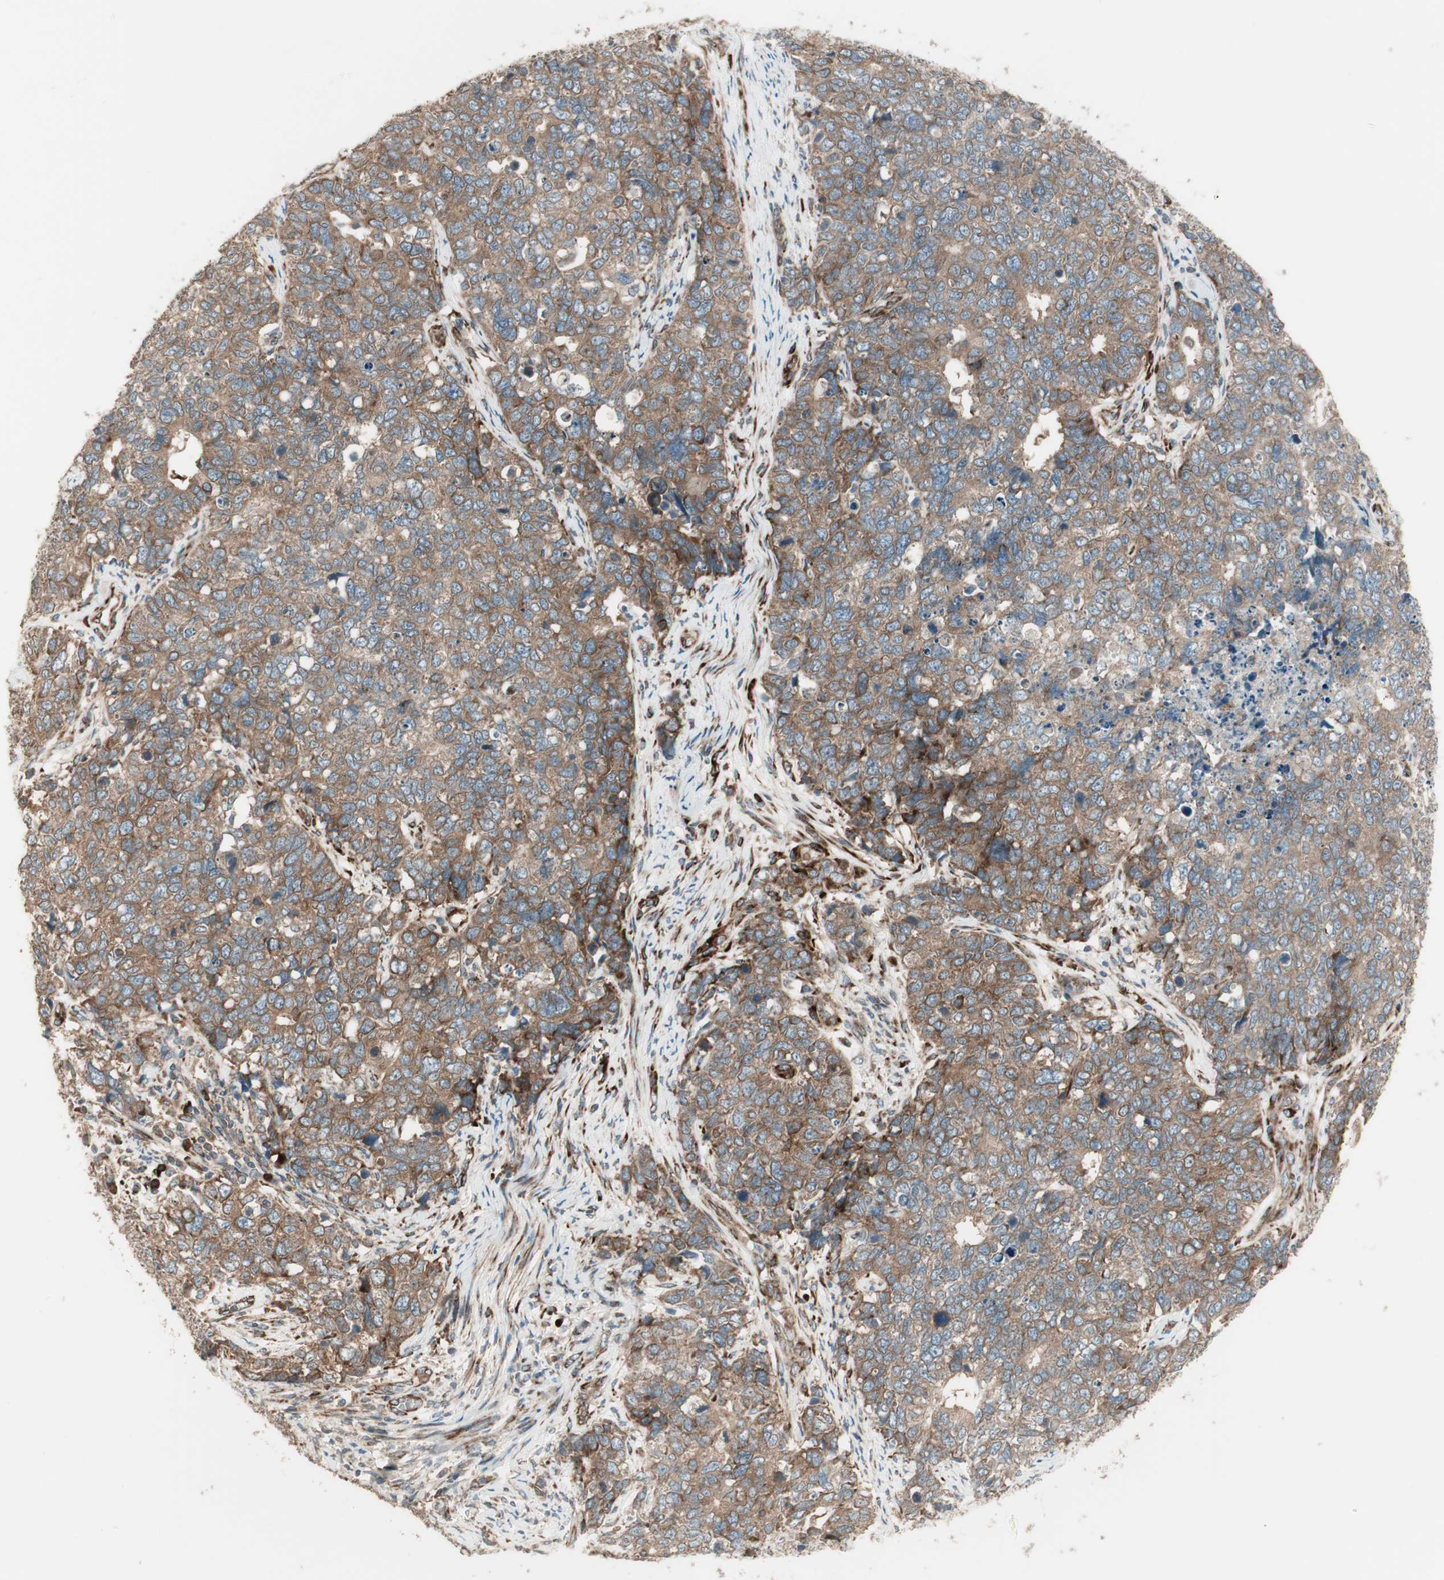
{"staining": {"intensity": "moderate", "quantity": ">75%", "location": "cytoplasmic/membranous"}, "tissue": "cervical cancer", "cell_type": "Tumor cells", "image_type": "cancer", "snomed": [{"axis": "morphology", "description": "Squamous cell carcinoma, NOS"}, {"axis": "topography", "description": "Cervix"}], "caption": "Immunohistochemistry (IHC) of human cervical cancer shows medium levels of moderate cytoplasmic/membranous positivity in approximately >75% of tumor cells.", "gene": "PPP2R5E", "patient": {"sex": "female", "age": 63}}